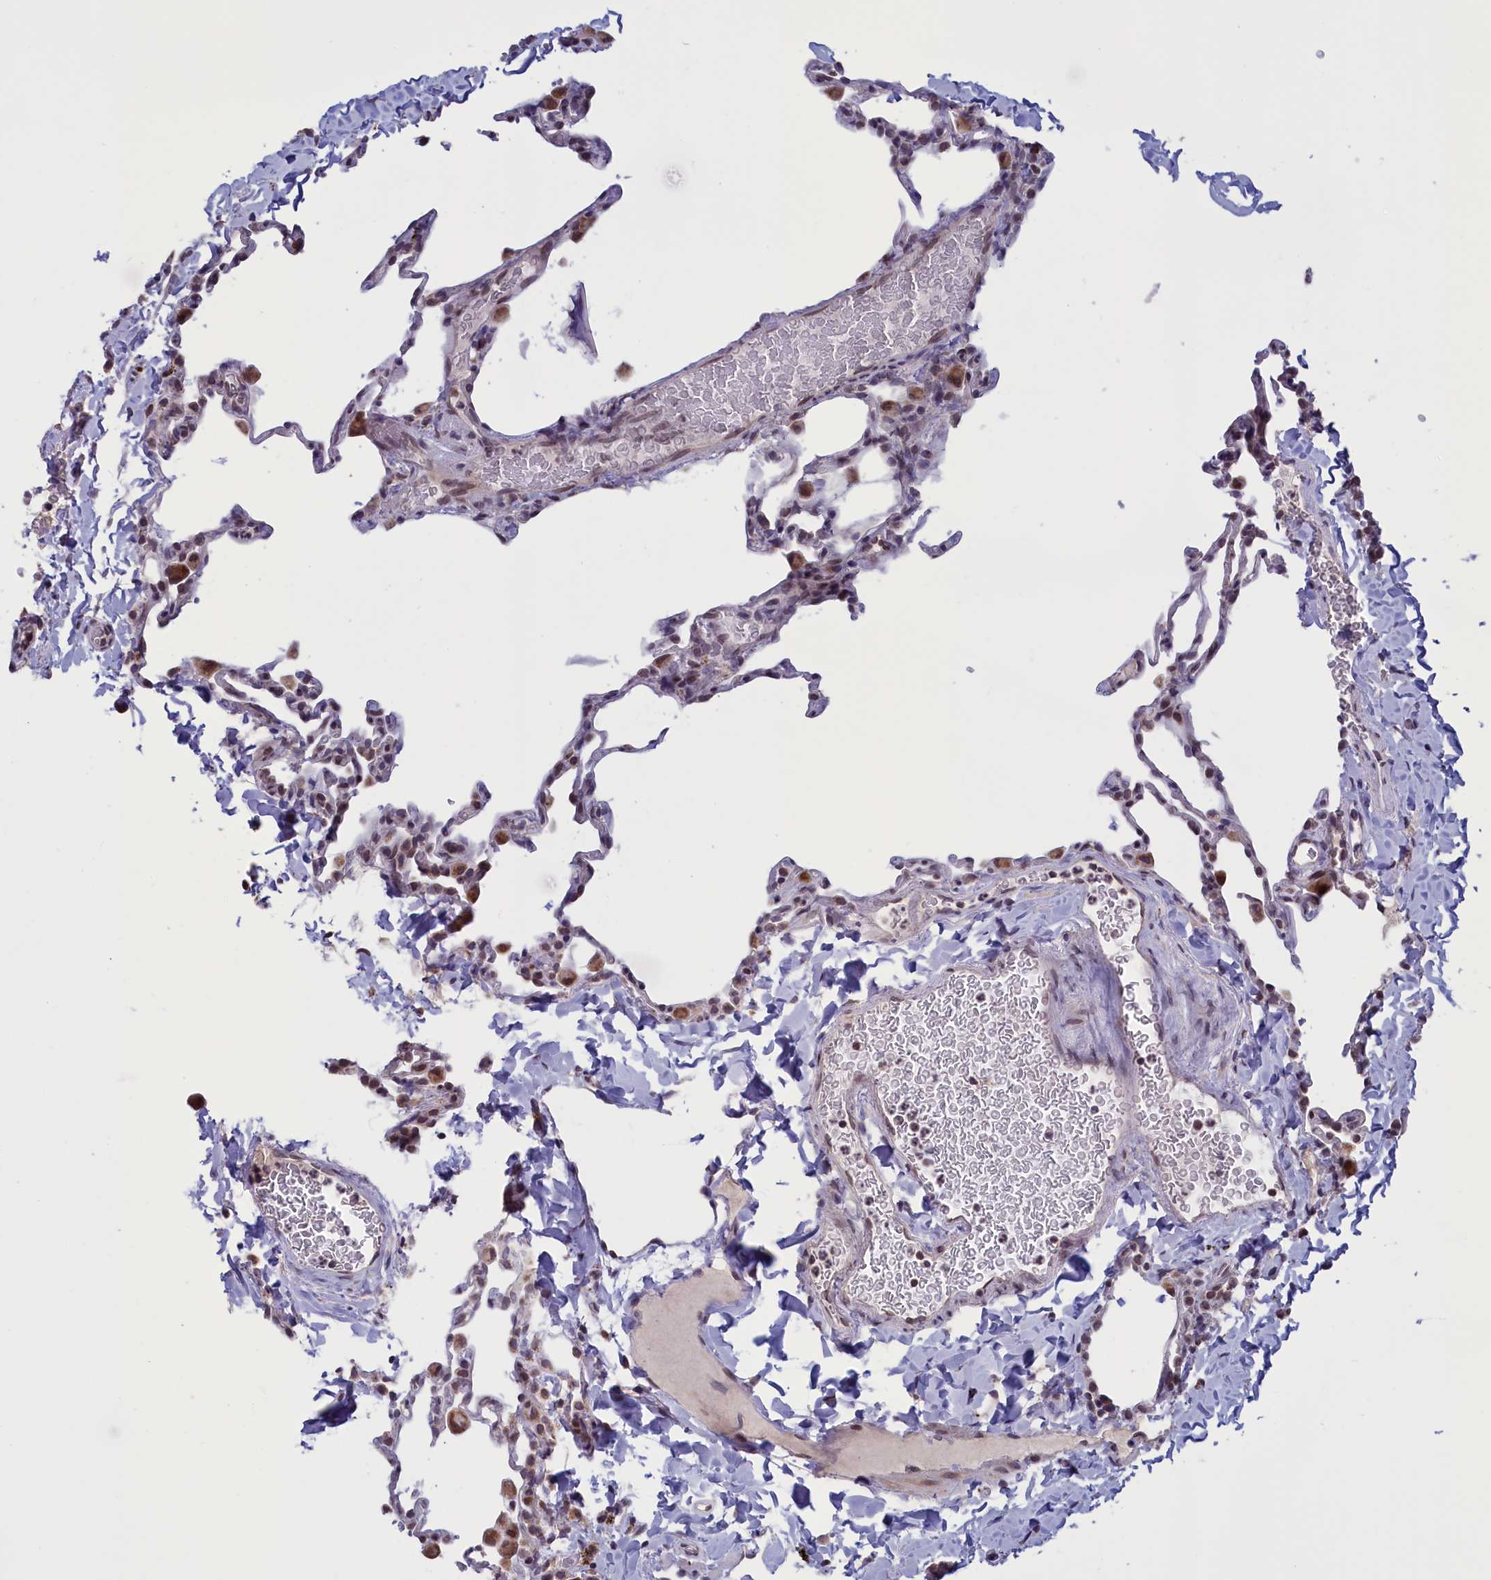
{"staining": {"intensity": "negative", "quantity": "none", "location": "none"}, "tissue": "lung", "cell_type": "Alveolar cells", "image_type": "normal", "snomed": [{"axis": "morphology", "description": "Normal tissue, NOS"}, {"axis": "topography", "description": "Lung"}], "caption": "Immunohistochemistry of benign lung reveals no staining in alveolar cells. (Immunohistochemistry, brightfield microscopy, high magnification).", "gene": "PARS2", "patient": {"sex": "male", "age": 20}}